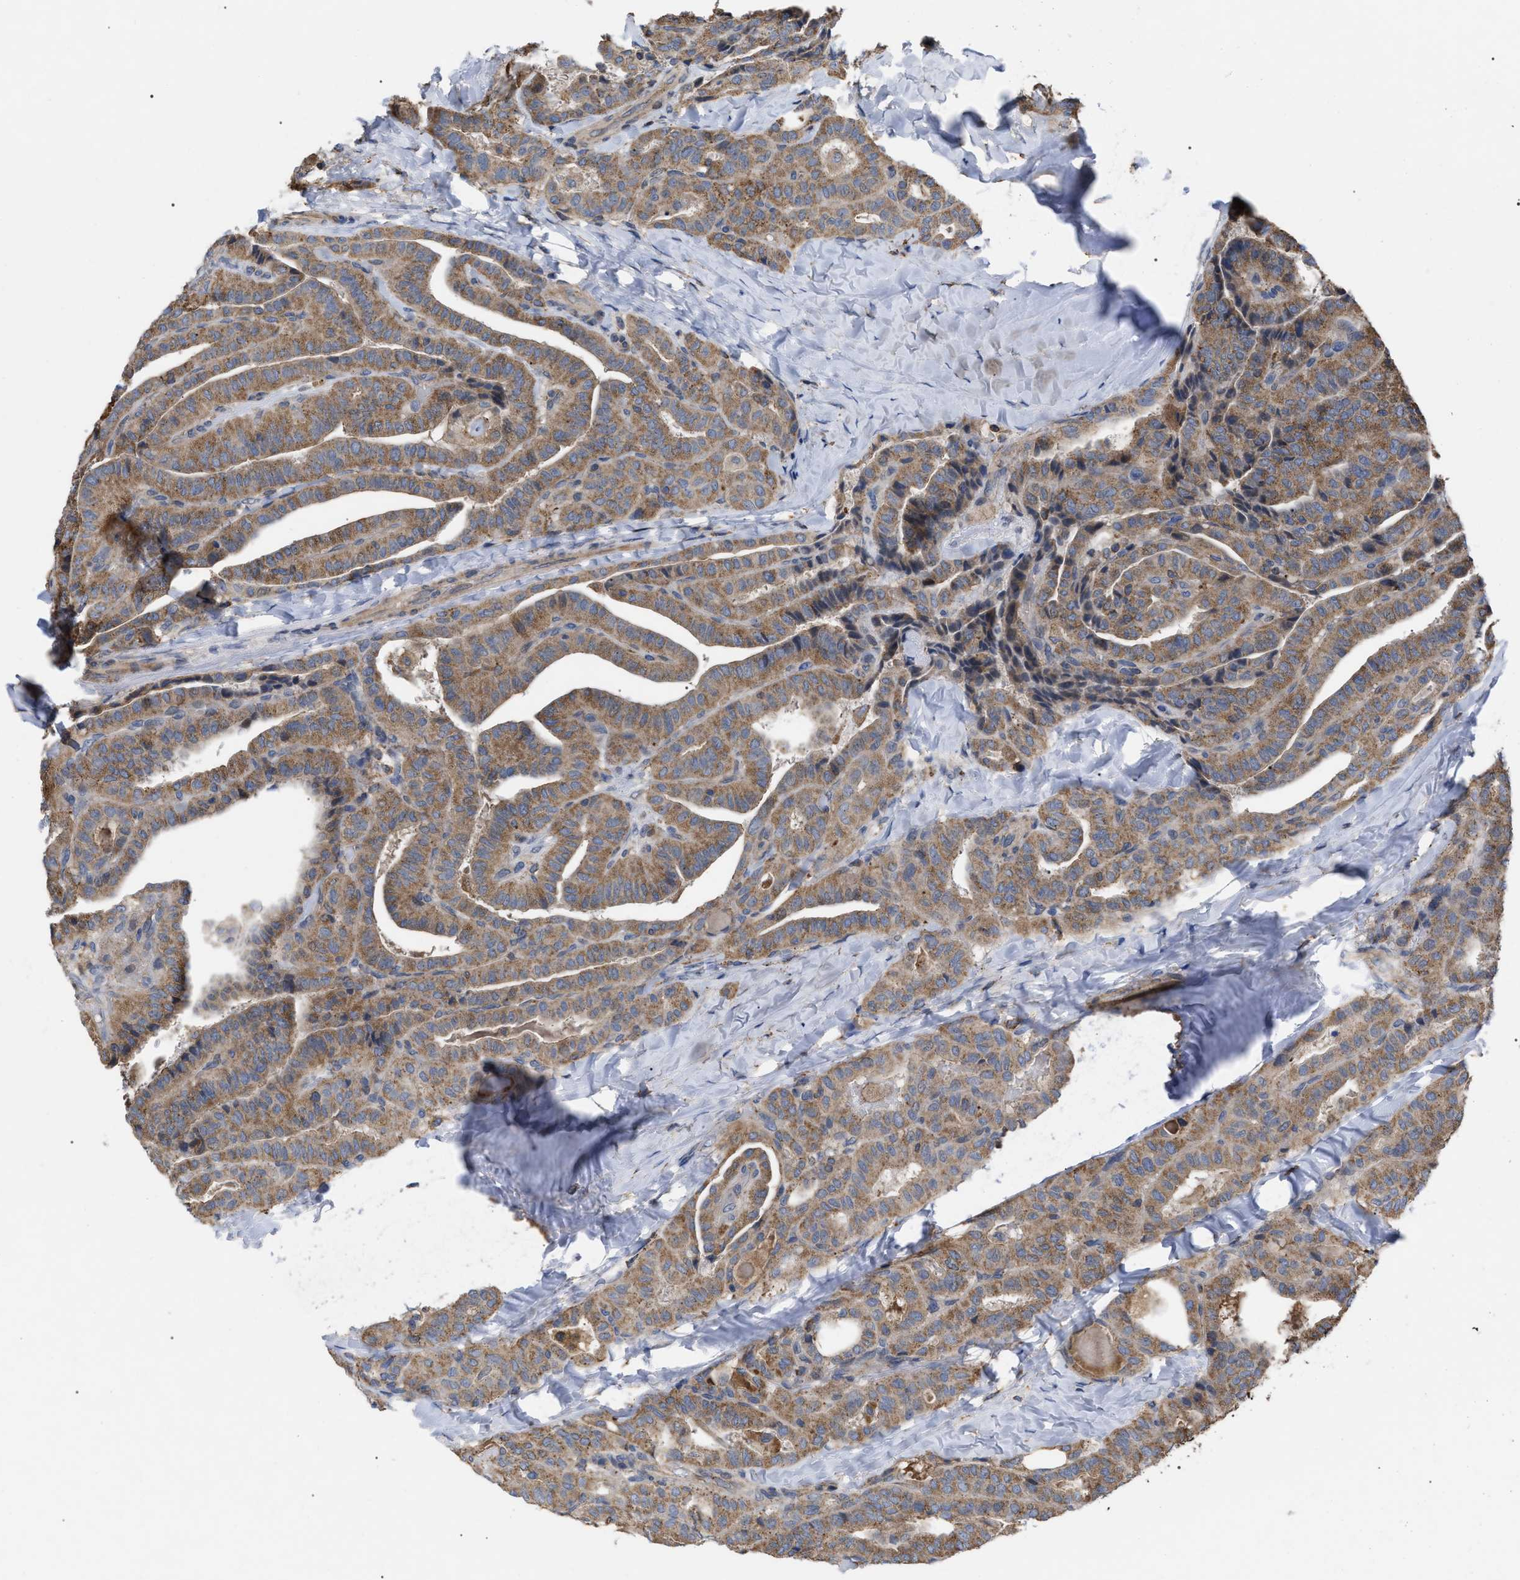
{"staining": {"intensity": "moderate", "quantity": ">75%", "location": "cytoplasmic/membranous"}, "tissue": "thyroid cancer", "cell_type": "Tumor cells", "image_type": "cancer", "snomed": [{"axis": "morphology", "description": "Papillary adenocarcinoma, NOS"}, {"axis": "topography", "description": "Thyroid gland"}], "caption": "Protein expression analysis of human papillary adenocarcinoma (thyroid) reveals moderate cytoplasmic/membranous staining in approximately >75% of tumor cells.", "gene": "FAM171A2", "patient": {"sex": "male", "age": 77}}